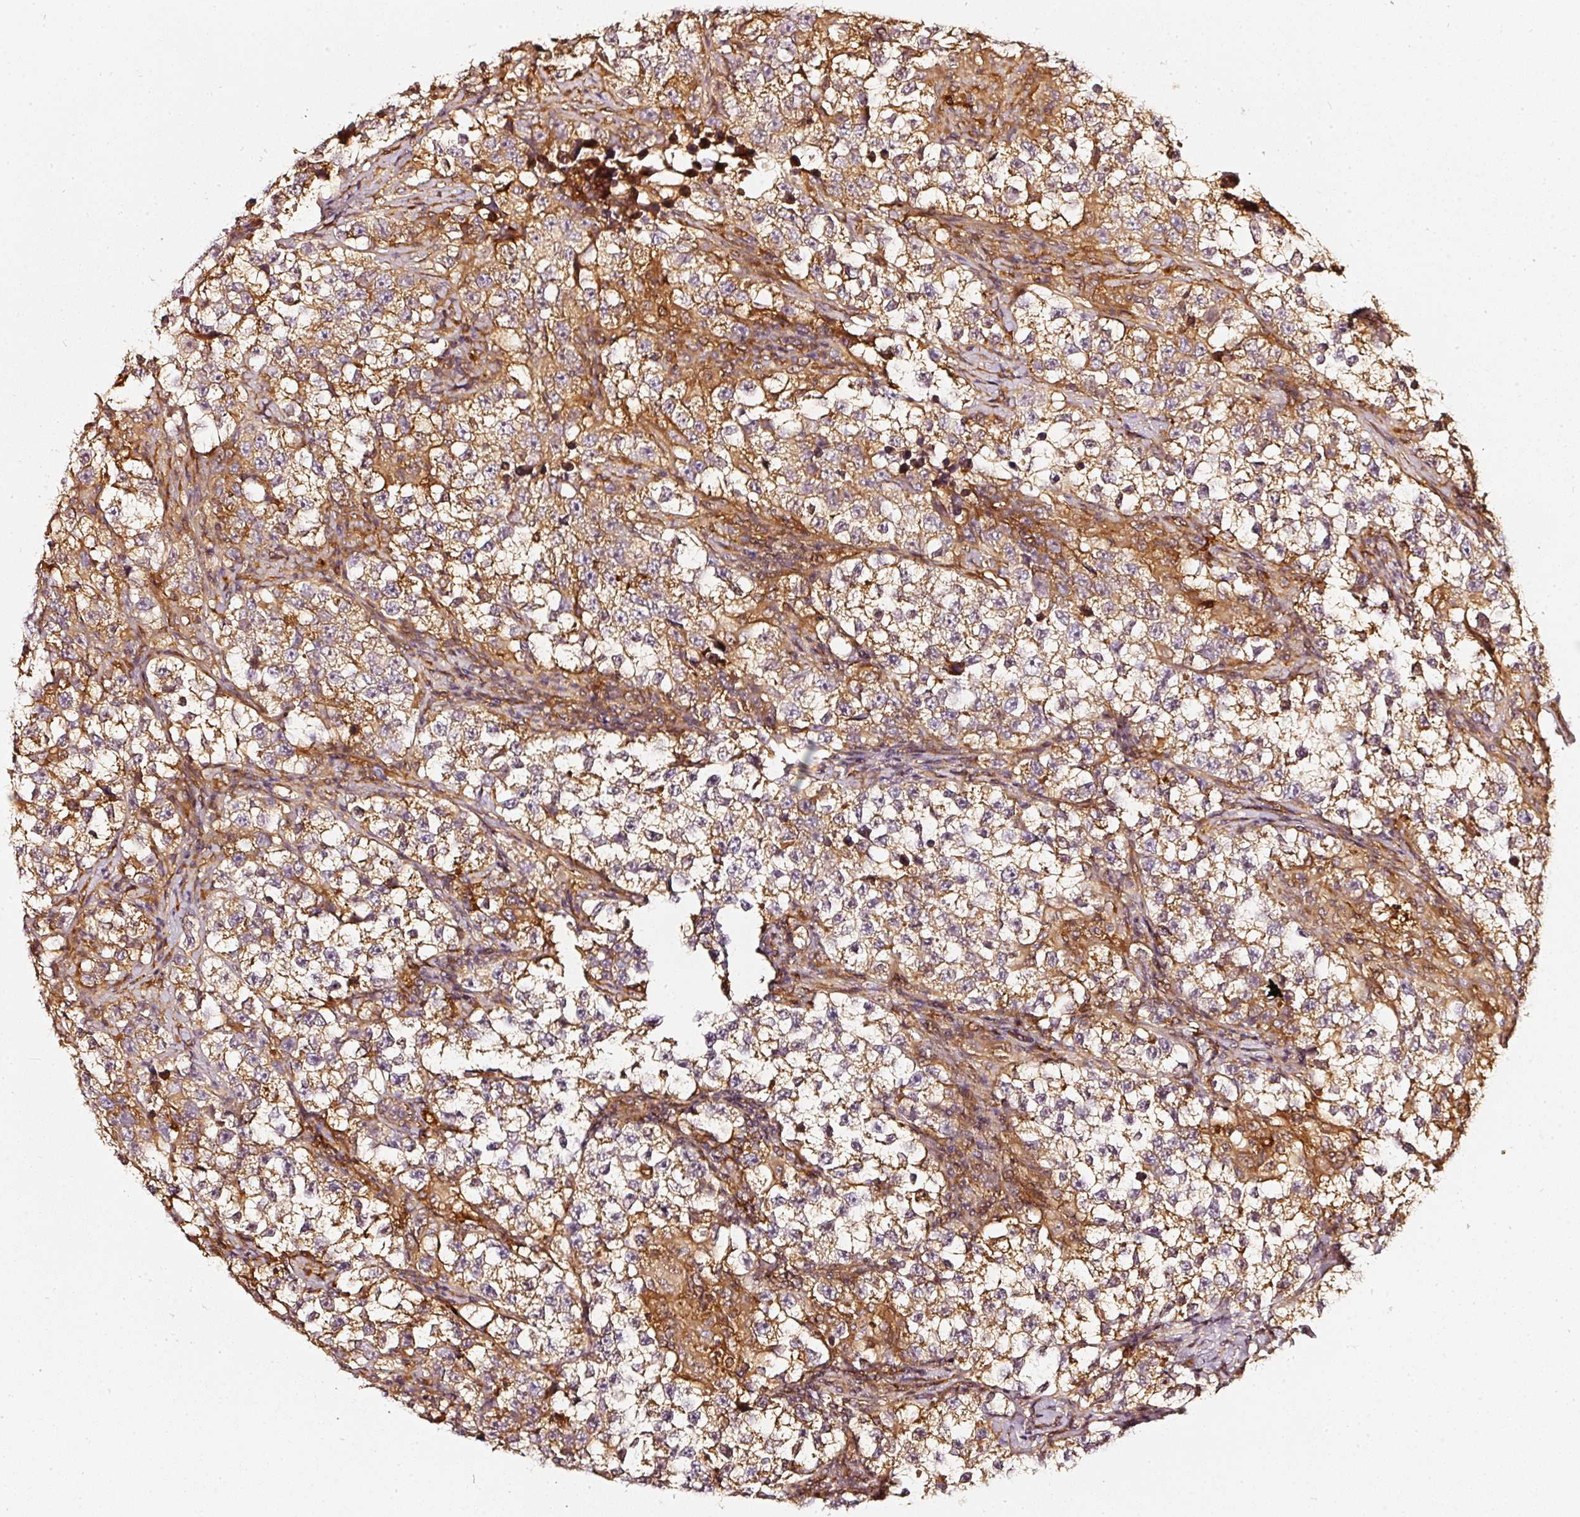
{"staining": {"intensity": "moderate", "quantity": ">75%", "location": "cytoplasmic/membranous"}, "tissue": "testis cancer", "cell_type": "Tumor cells", "image_type": "cancer", "snomed": [{"axis": "morphology", "description": "Seminoma, NOS"}, {"axis": "topography", "description": "Testis"}], "caption": "Immunohistochemistry (DAB) staining of testis cancer (seminoma) demonstrates moderate cytoplasmic/membranous protein staining in approximately >75% of tumor cells. Immunohistochemistry (ihc) stains the protein of interest in brown and the nuclei are stained blue.", "gene": "ASMTL", "patient": {"sex": "male", "age": 46}}